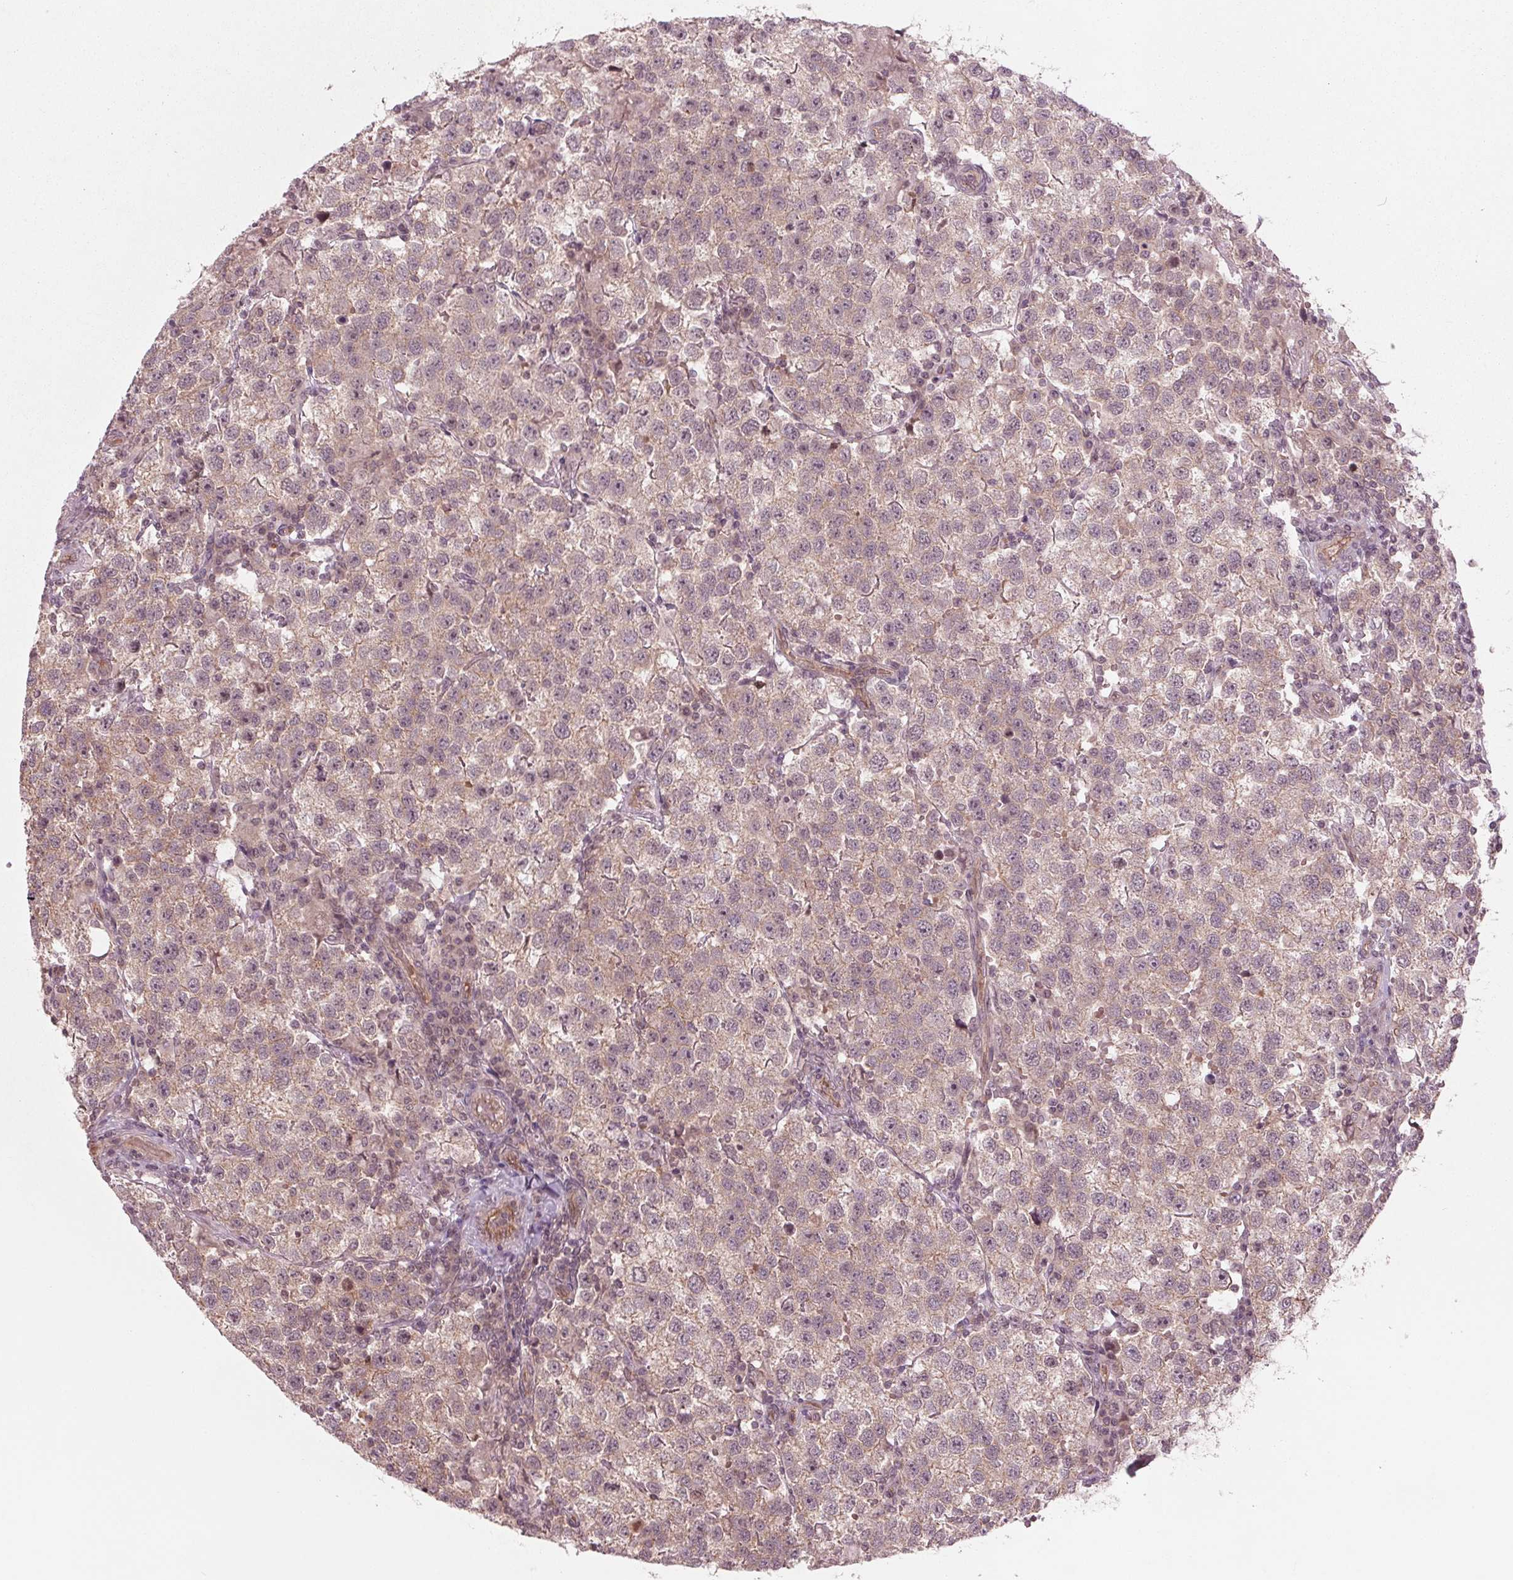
{"staining": {"intensity": "weak", "quantity": "25%-75%", "location": "cytoplasmic/membranous,nuclear"}, "tissue": "testis cancer", "cell_type": "Tumor cells", "image_type": "cancer", "snomed": [{"axis": "morphology", "description": "Seminoma, NOS"}, {"axis": "topography", "description": "Testis"}], "caption": "Seminoma (testis) stained for a protein demonstrates weak cytoplasmic/membranous and nuclear positivity in tumor cells.", "gene": "BTBD1", "patient": {"sex": "male", "age": 37}}